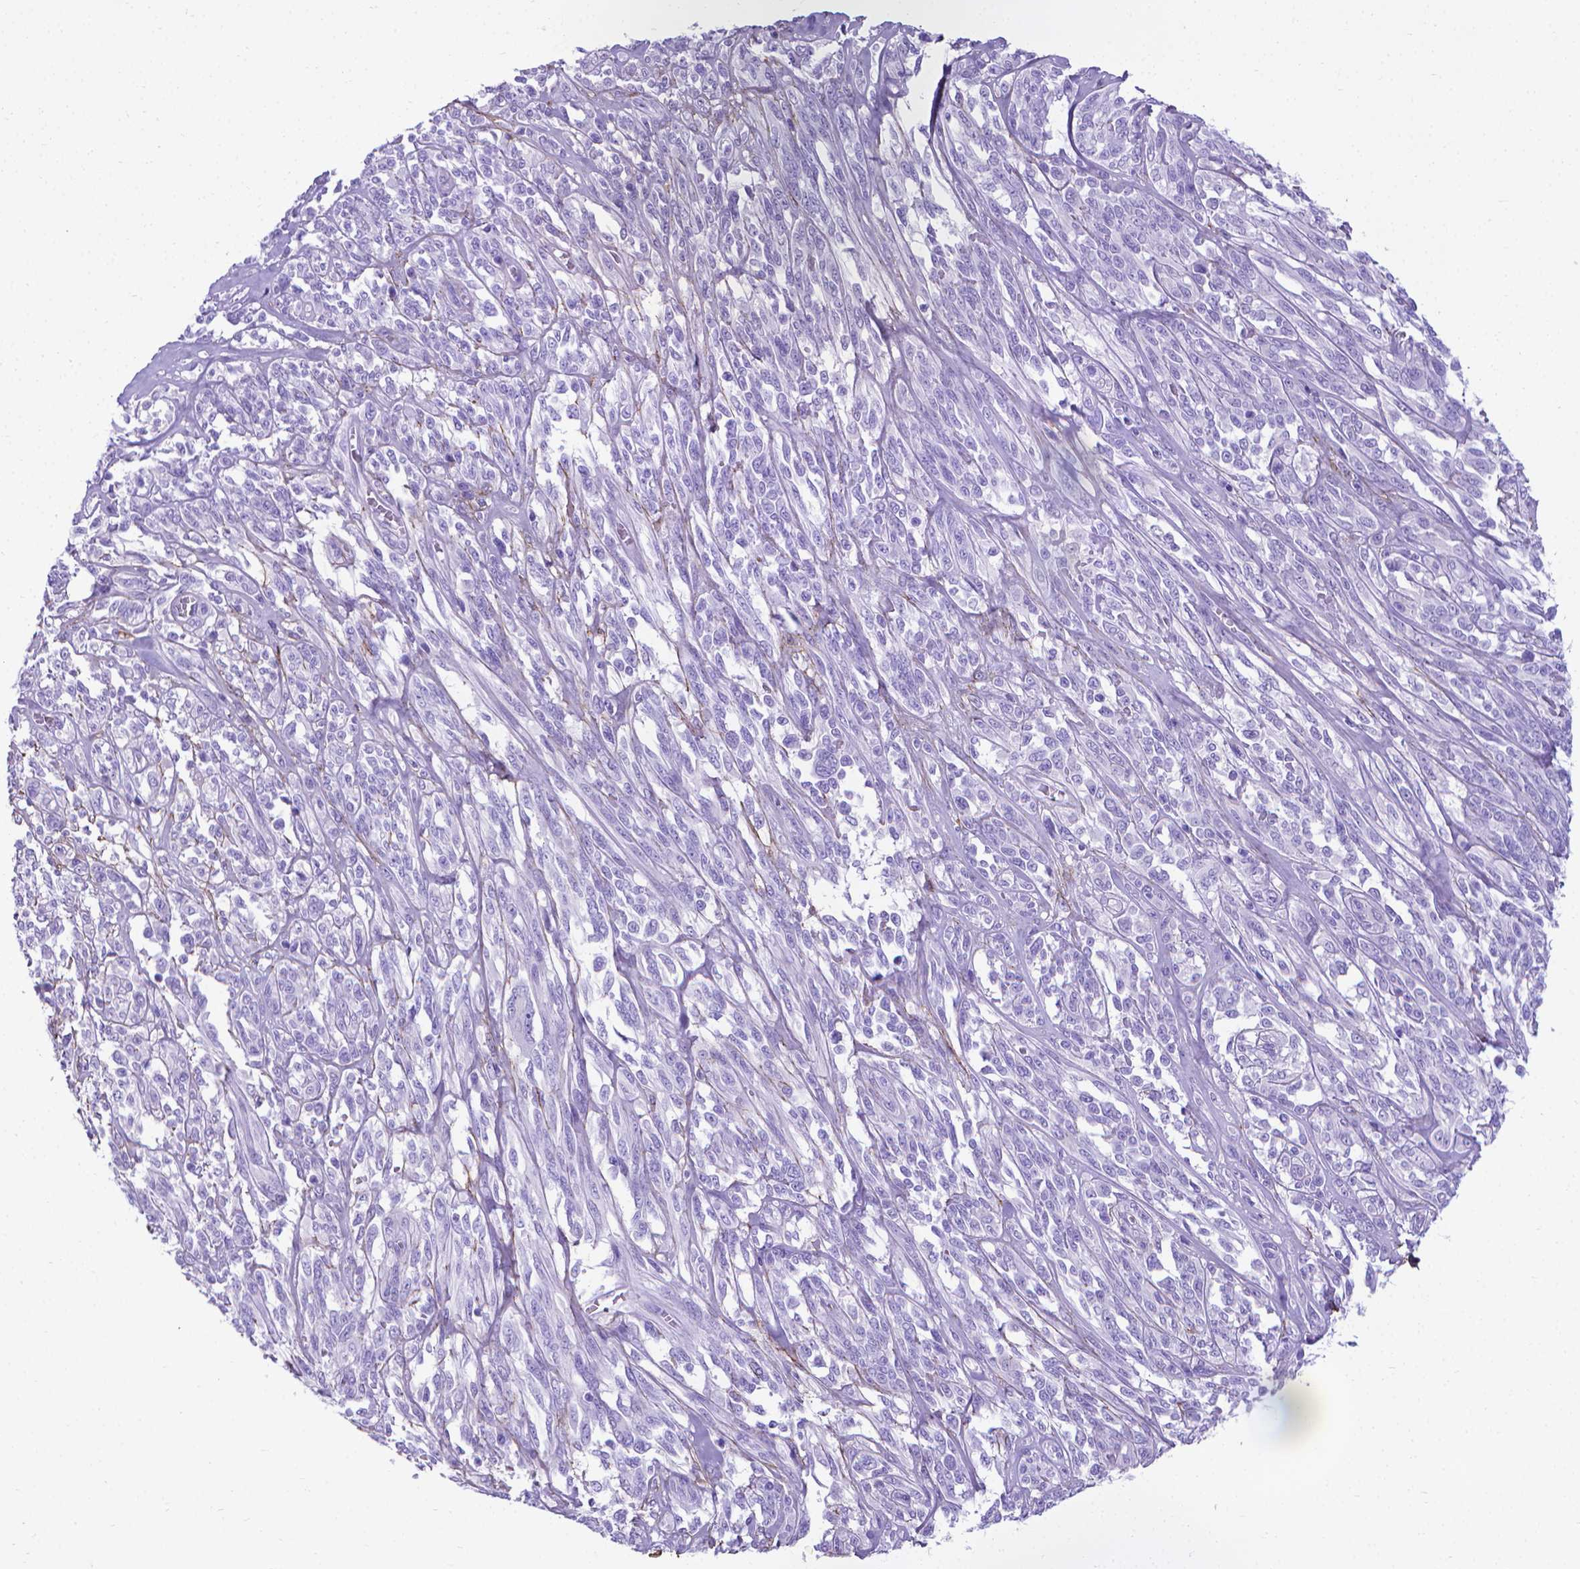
{"staining": {"intensity": "negative", "quantity": "none", "location": "none"}, "tissue": "melanoma", "cell_type": "Tumor cells", "image_type": "cancer", "snomed": [{"axis": "morphology", "description": "Malignant melanoma, NOS"}, {"axis": "topography", "description": "Skin"}], "caption": "DAB (3,3'-diaminobenzidine) immunohistochemical staining of human melanoma demonstrates no significant expression in tumor cells.", "gene": "MFAP2", "patient": {"sex": "female", "age": 91}}